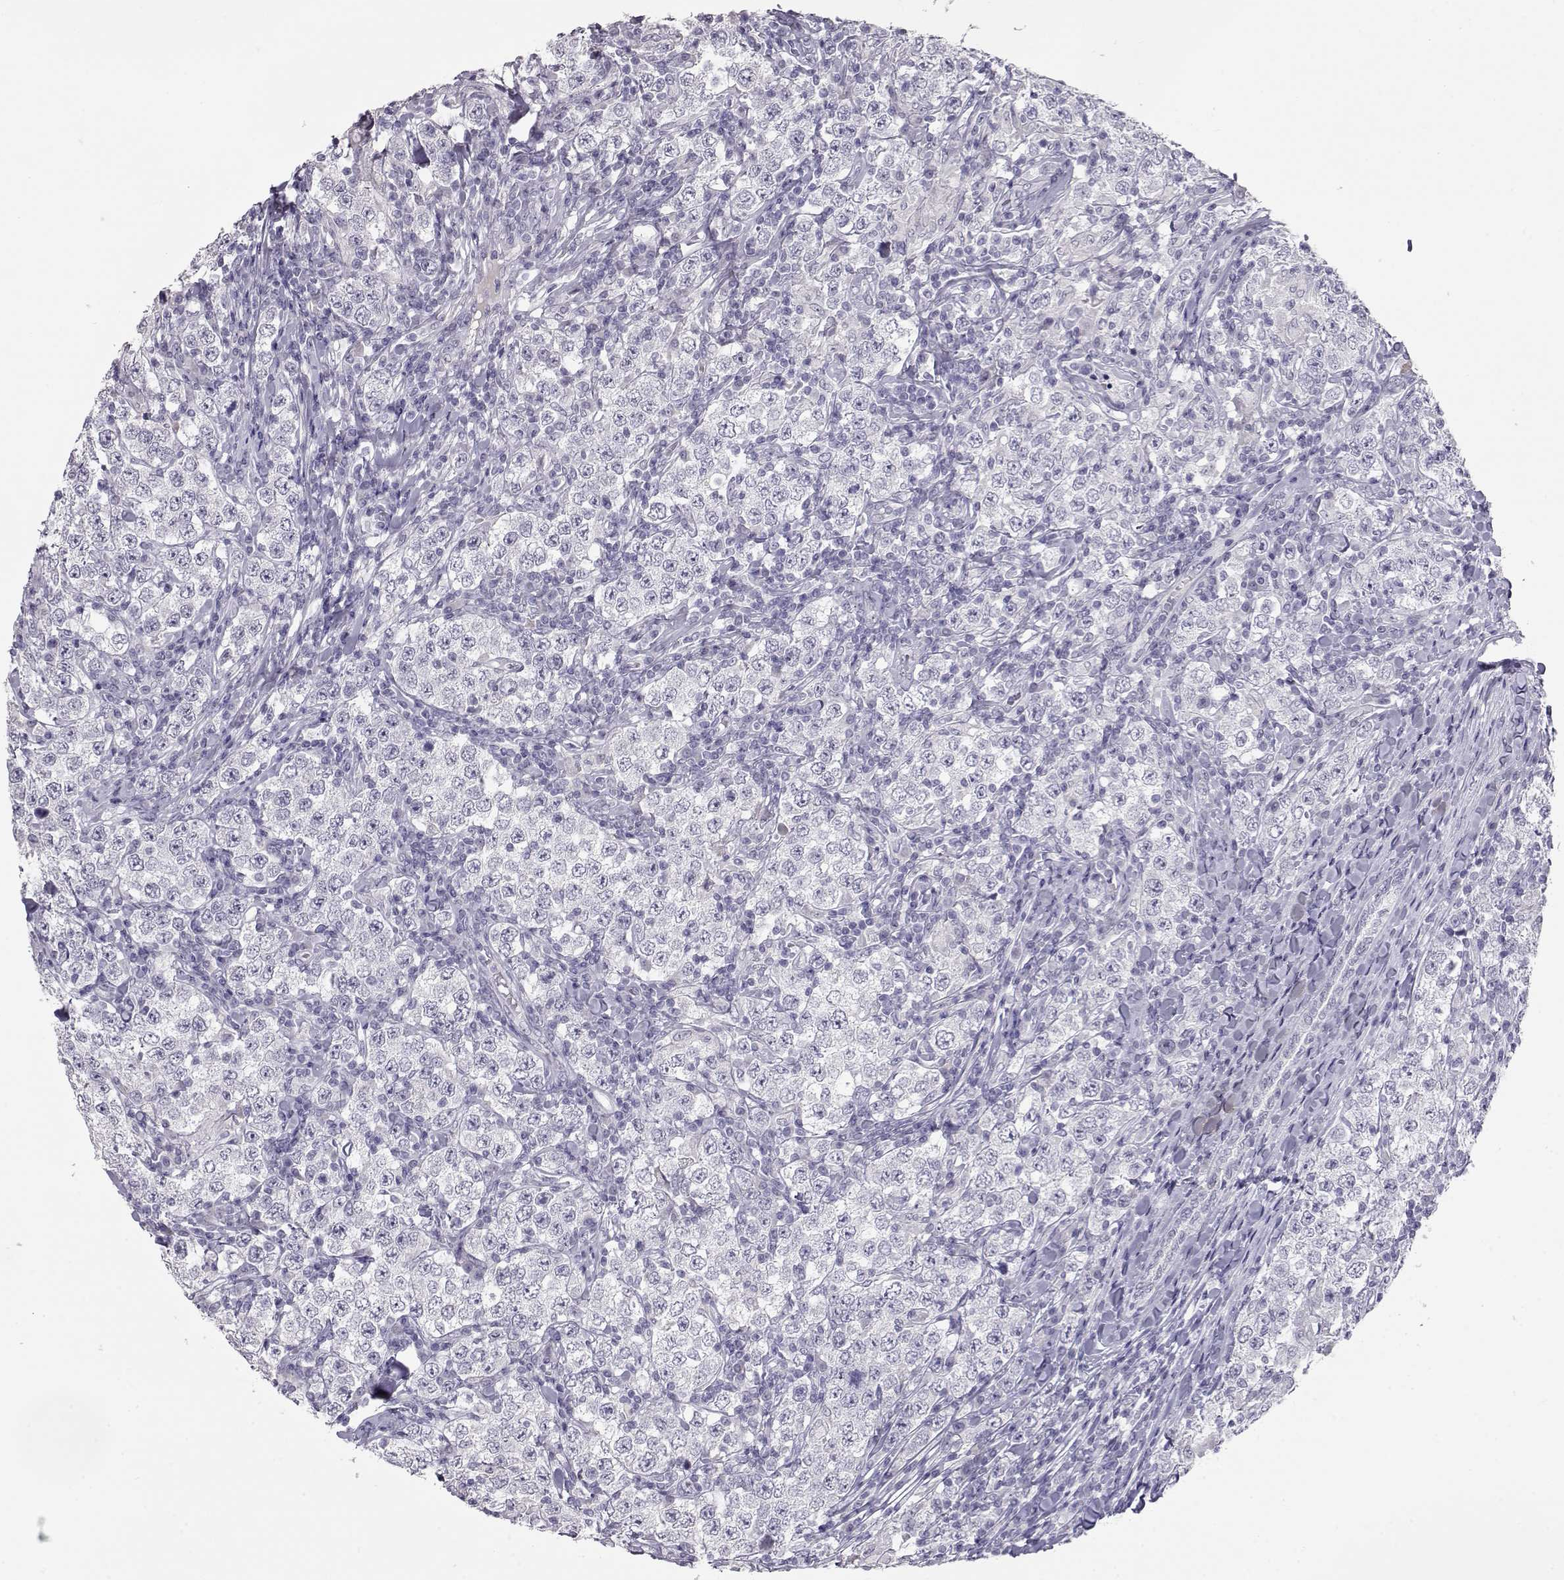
{"staining": {"intensity": "negative", "quantity": "none", "location": "none"}, "tissue": "testis cancer", "cell_type": "Tumor cells", "image_type": "cancer", "snomed": [{"axis": "morphology", "description": "Seminoma, NOS"}, {"axis": "morphology", "description": "Carcinoma, Embryonal, NOS"}, {"axis": "topography", "description": "Testis"}], "caption": "Testis cancer was stained to show a protein in brown. There is no significant positivity in tumor cells.", "gene": "LAMB3", "patient": {"sex": "male", "age": 41}}